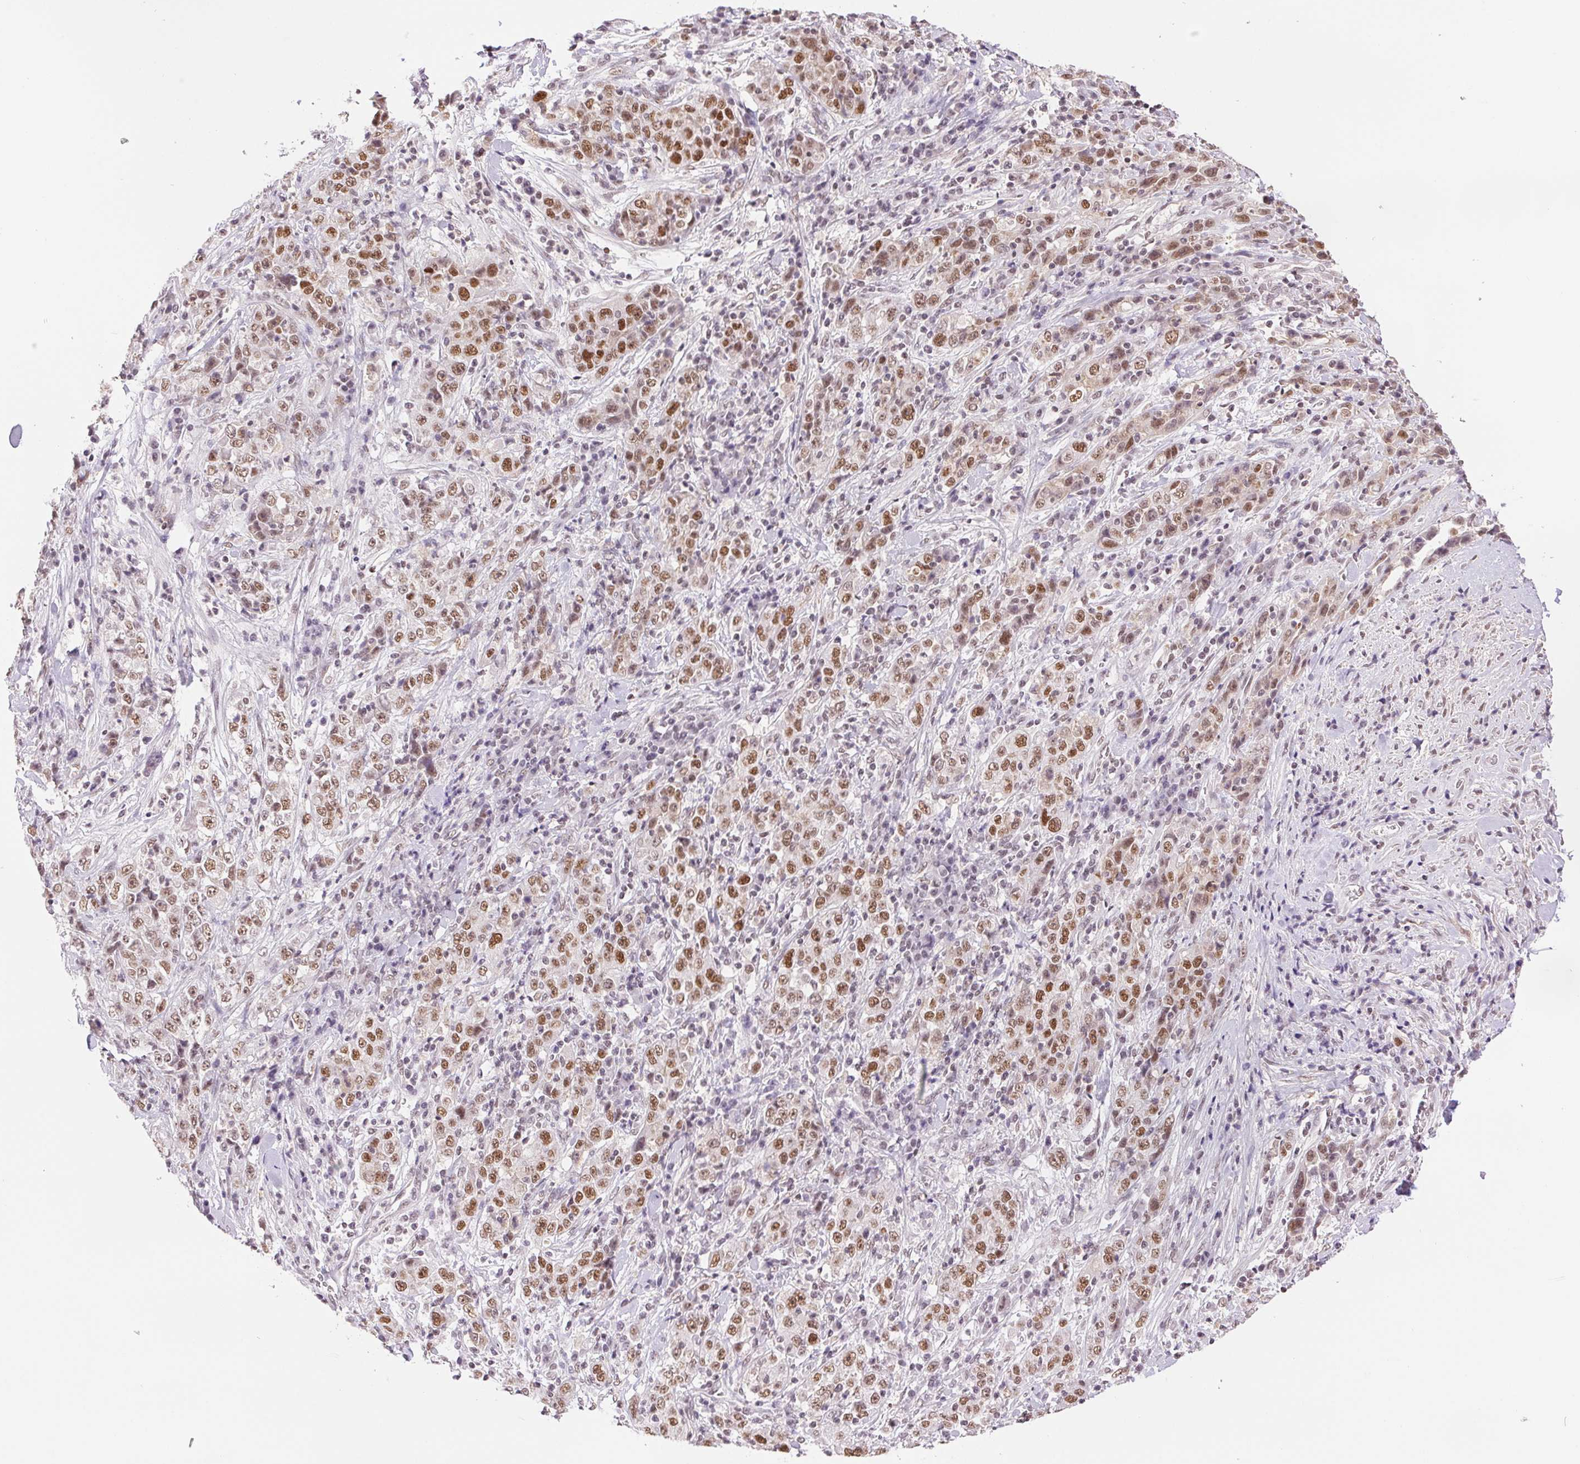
{"staining": {"intensity": "moderate", "quantity": ">75%", "location": "nuclear"}, "tissue": "stomach cancer", "cell_type": "Tumor cells", "image_type": "cancer", "snomed": [{"axis": "morphology", "description": "Normal tissue, NOS"}, {"axis": "morphology", "description": "Adenocarcinoma, NOS"}, {"axis": "topography", "description": "Stomach, upper"}, {"axis": "topography", "description": "Stomach"}], "caption": "Stomach cancer (adenocarcinoma) stained for a protein (brown) displays moderate nuclear positive expression in about >75% of tumor cells.", "gene": "RPRD1B", "patient": {"sex": "male", "age": 59}}